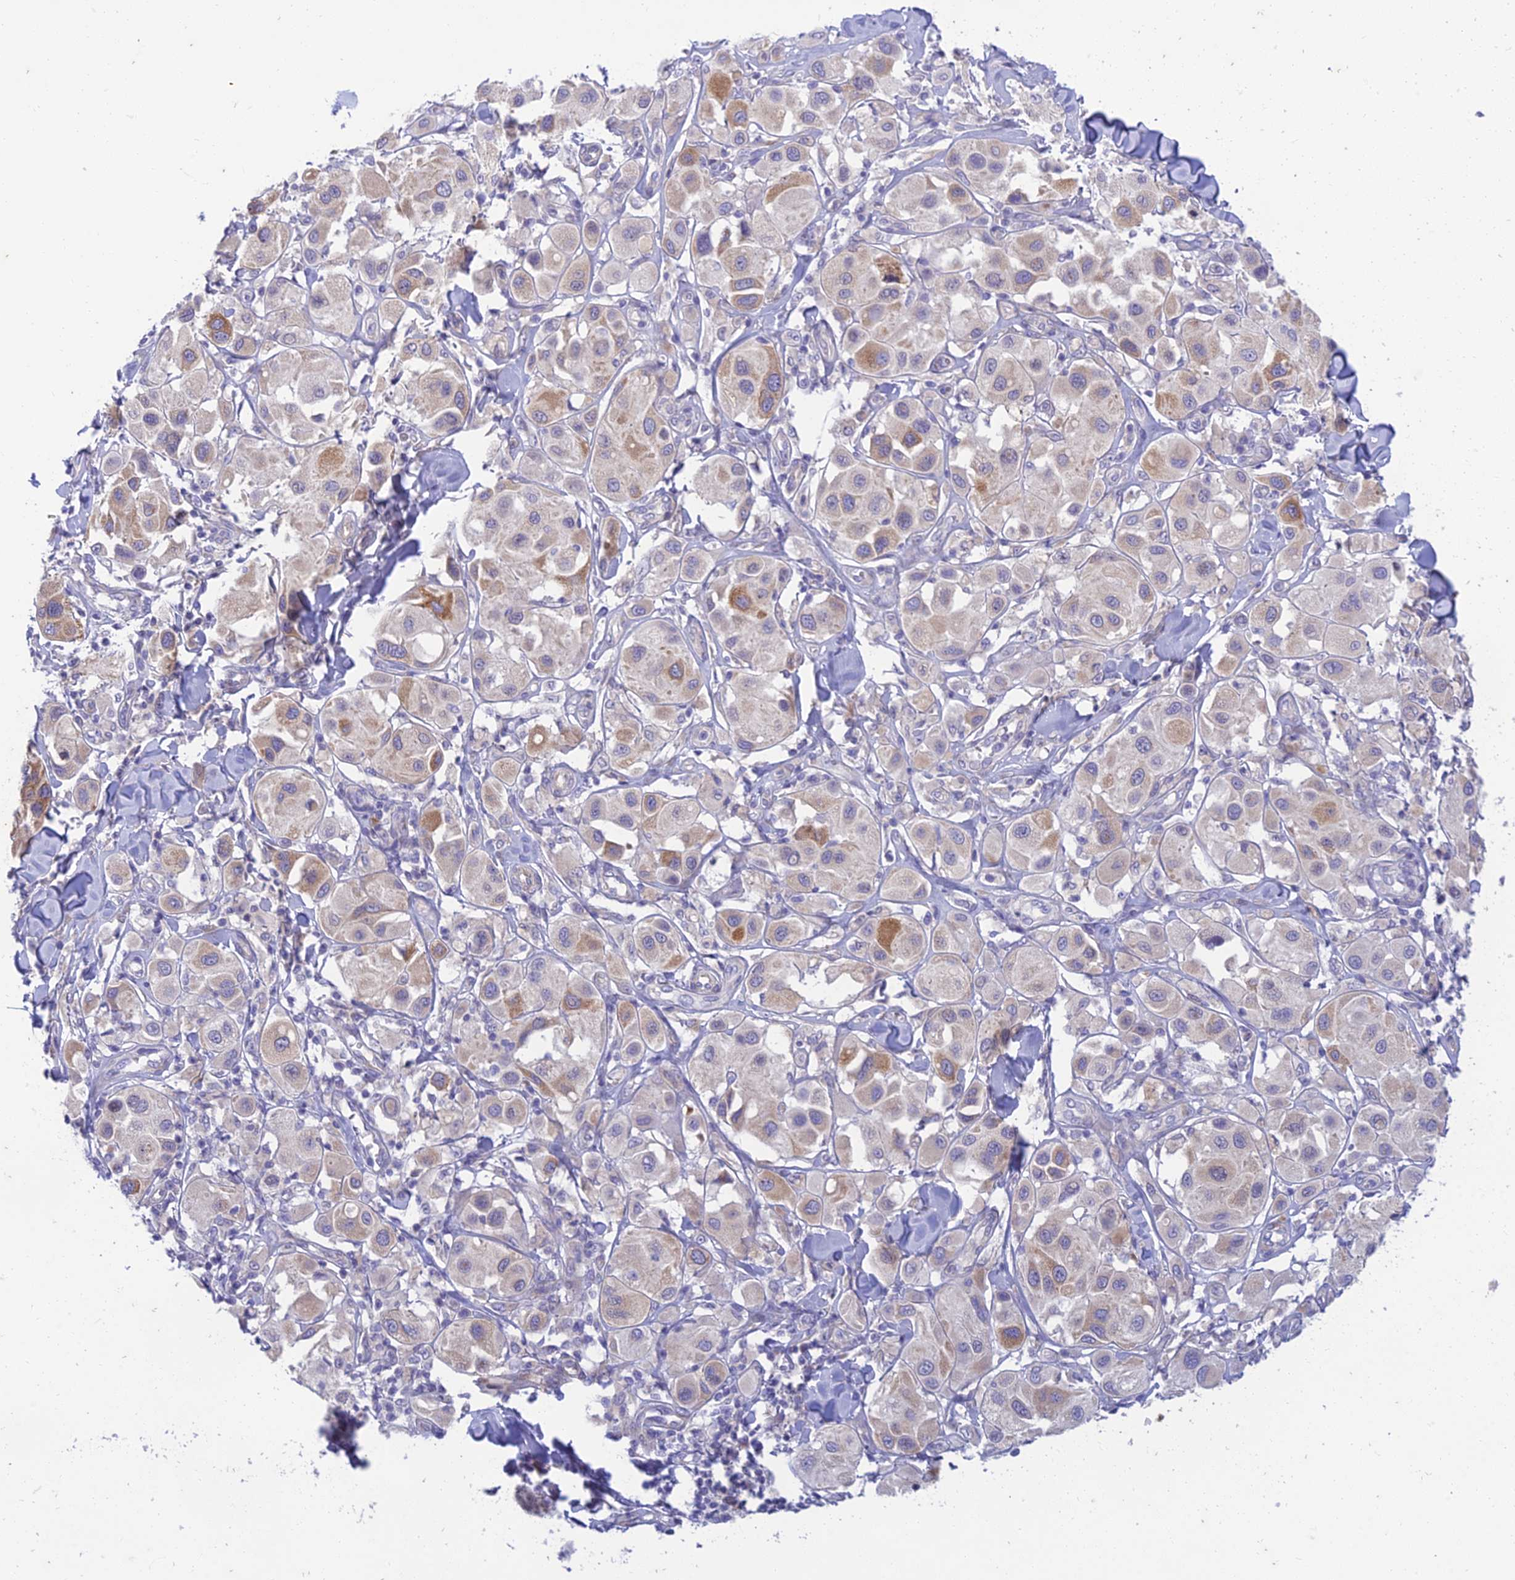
{"staining": {"intensity": "moderate", "quantity": "<25%", "location": "cytoplasmic/membranous"}, "tissue": "melanoma", "cell_type": "Tumor cells", "image_type": "cancer", "snomed": [{"axis": "morphology", "description": "Malignant melanoma, Metastatic site"}, {"axis": "topography", "description": "Skin"}], "caption": "Immunohistochemical staining of melanoma displays low levels of moderate cytoplasmic/membranous protein expression in about <25% of tumor cells.", "gene": "PTCD2", "patient": {"sex": "male", "age": 41}}